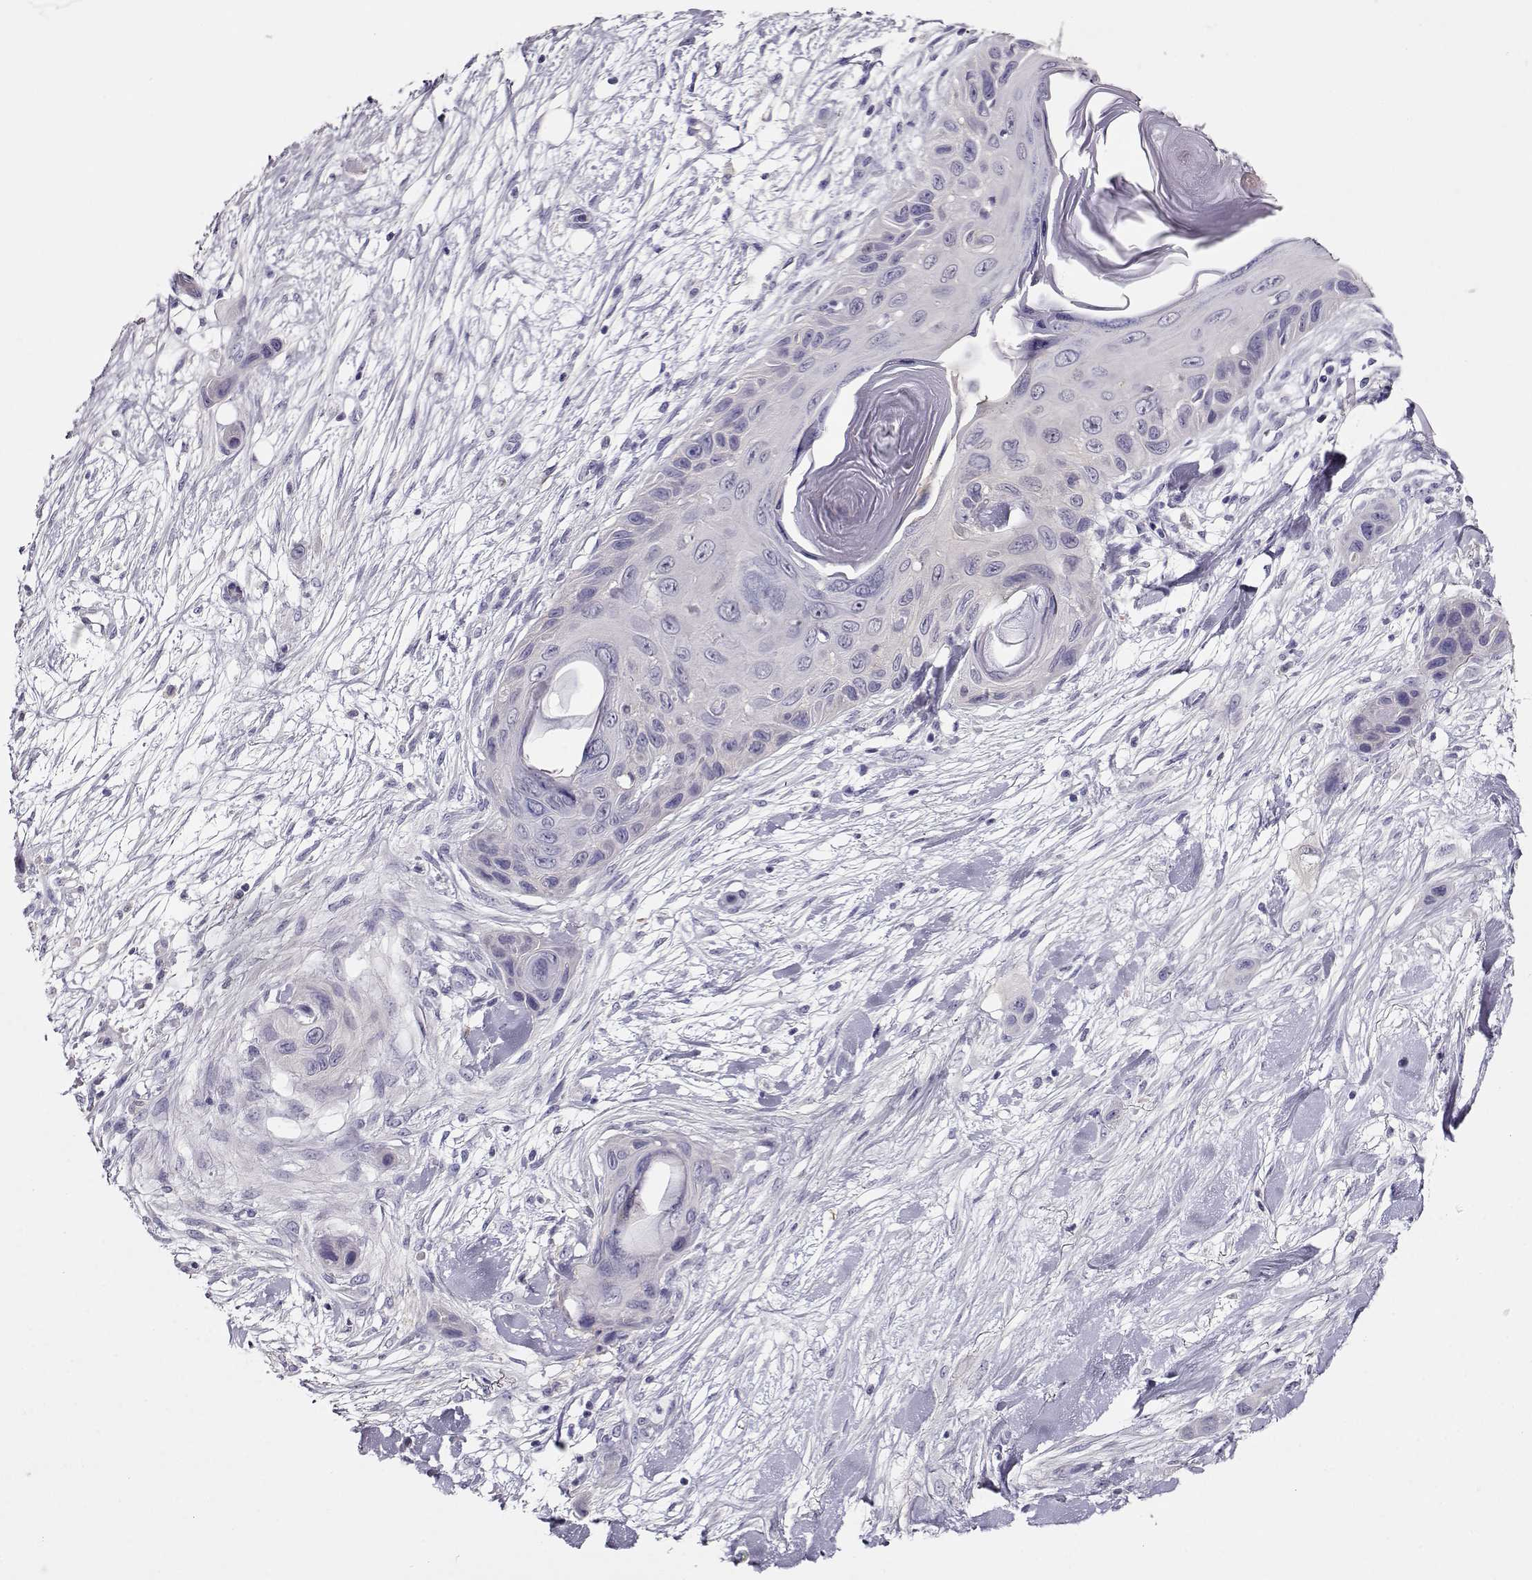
{"staining": {"intensity": "negative", "quantity": "none", "location": "none"}, "tissue": "skin cancer", "cell_type": "Tumor cells", "image_type": "cancer", "snomed": [{"axis": "morphology", "description": "Squamous cell carcinoma, NOS"}, {"axis": "topography", "description": "Skin"}], "caption": "High magnification brightfield microscopy of skin cancer stained with DAB (3,3'-diaminobenzidine) (brown) and counterstained with hematoxylin (blue): tumor cells show no significant expression.", "gene": "NDRG4", "patient": {"sex": "male", "age": 79}}